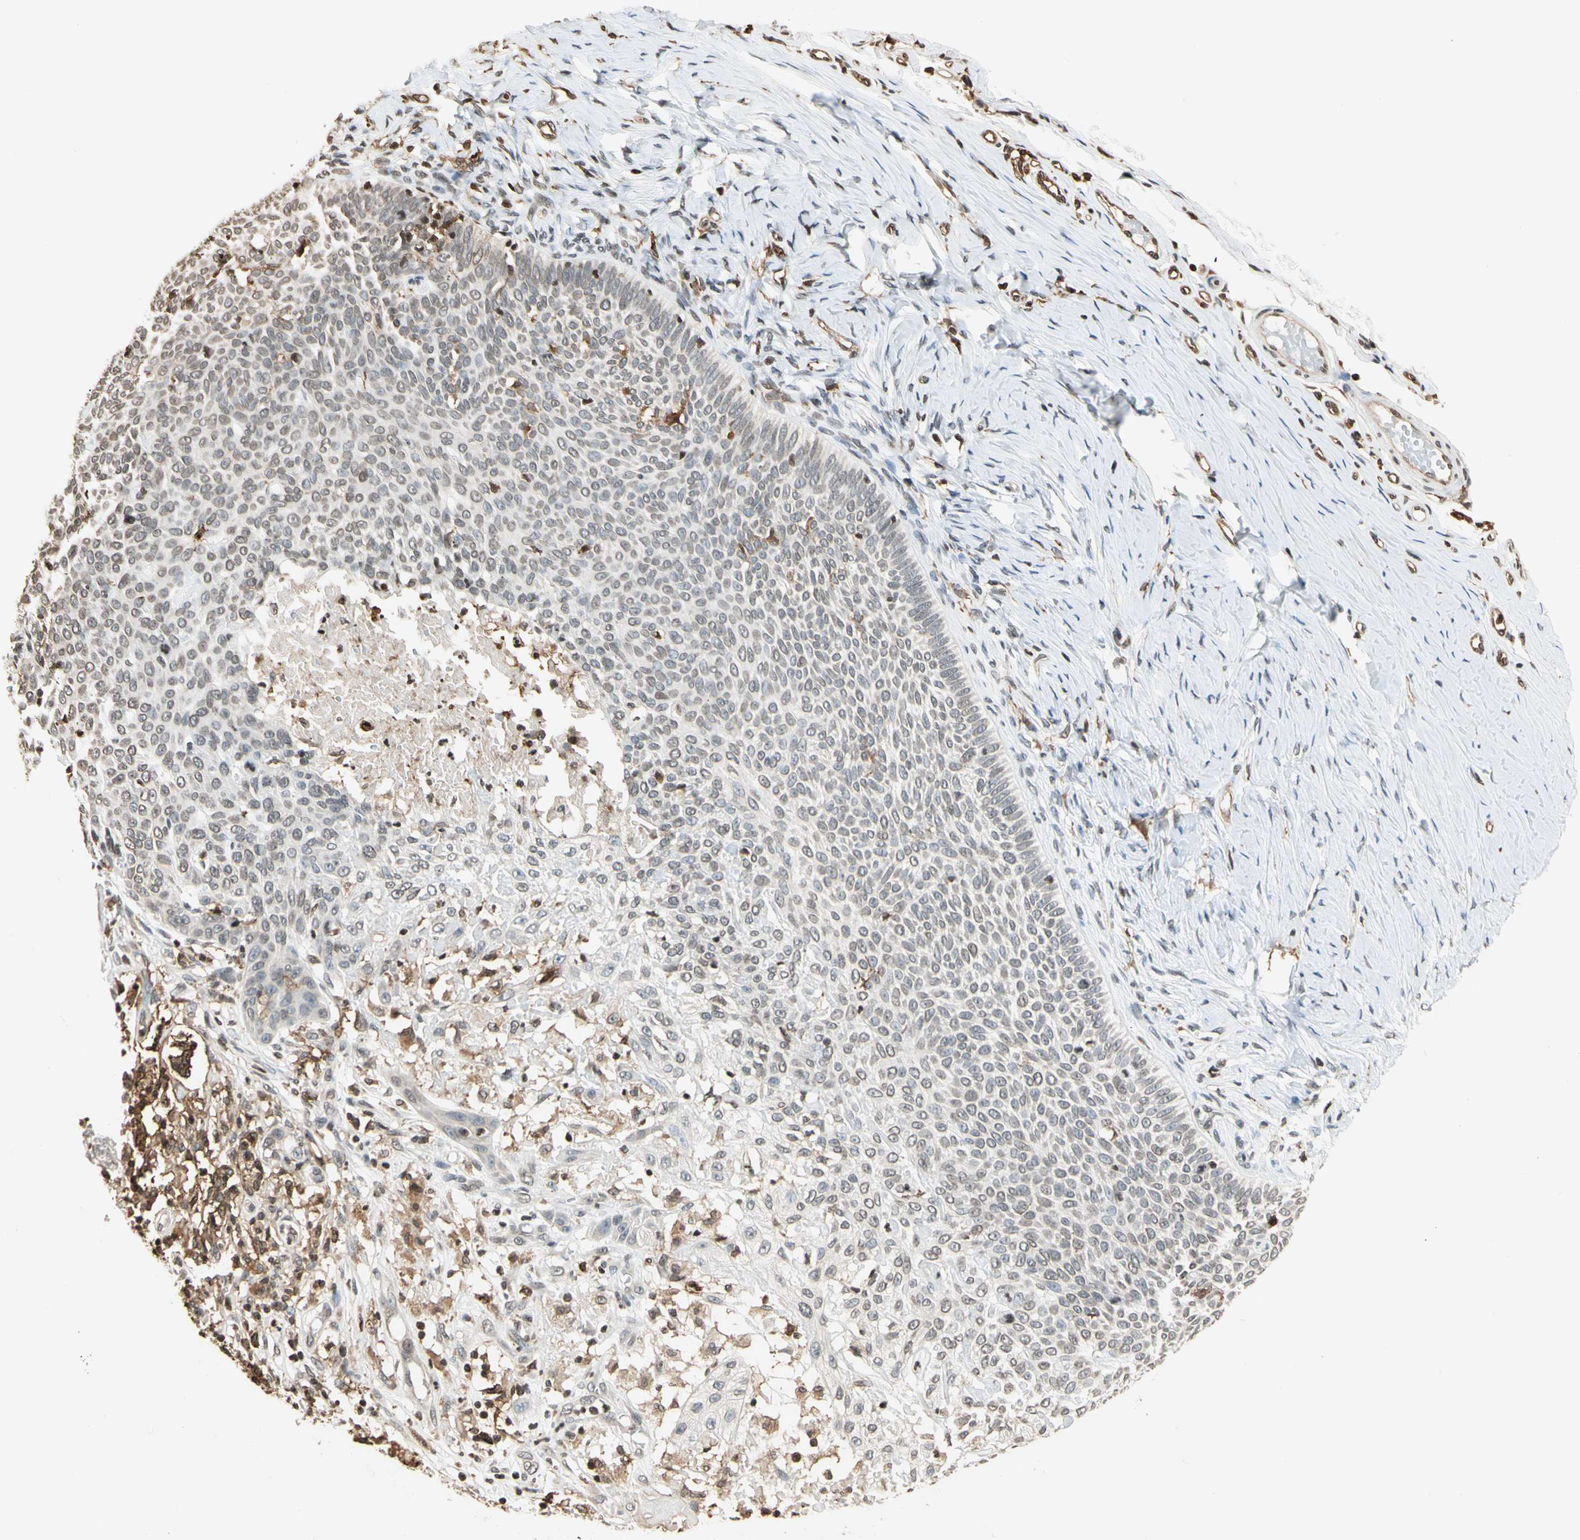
{"staining": {"intensity": "weak", "quantity": "25%-75%", "location": "nuclear"}, "tissue": "skin cancer", "cell_type": "Tumor cells", "image_type": "cancer", "snomed": [{"axis": "morphology", "description": "Normal tissue, NOS"}, {"axis": "morphology", "description": "Basal cell carcinoma"}, {"axis": "topography", "description": "Skin"}], "caption": "DAB immunohistochemical staining of skin cancer displays weak nuclear protein positivity in about 25%-75% of tumor cells. (DAB (3,3'-diaminobenzidine) IHC, brown staining for protein, blue staining for nuclei).", "gene": "FER", "patient": {"sex": "male", "age": 87}}